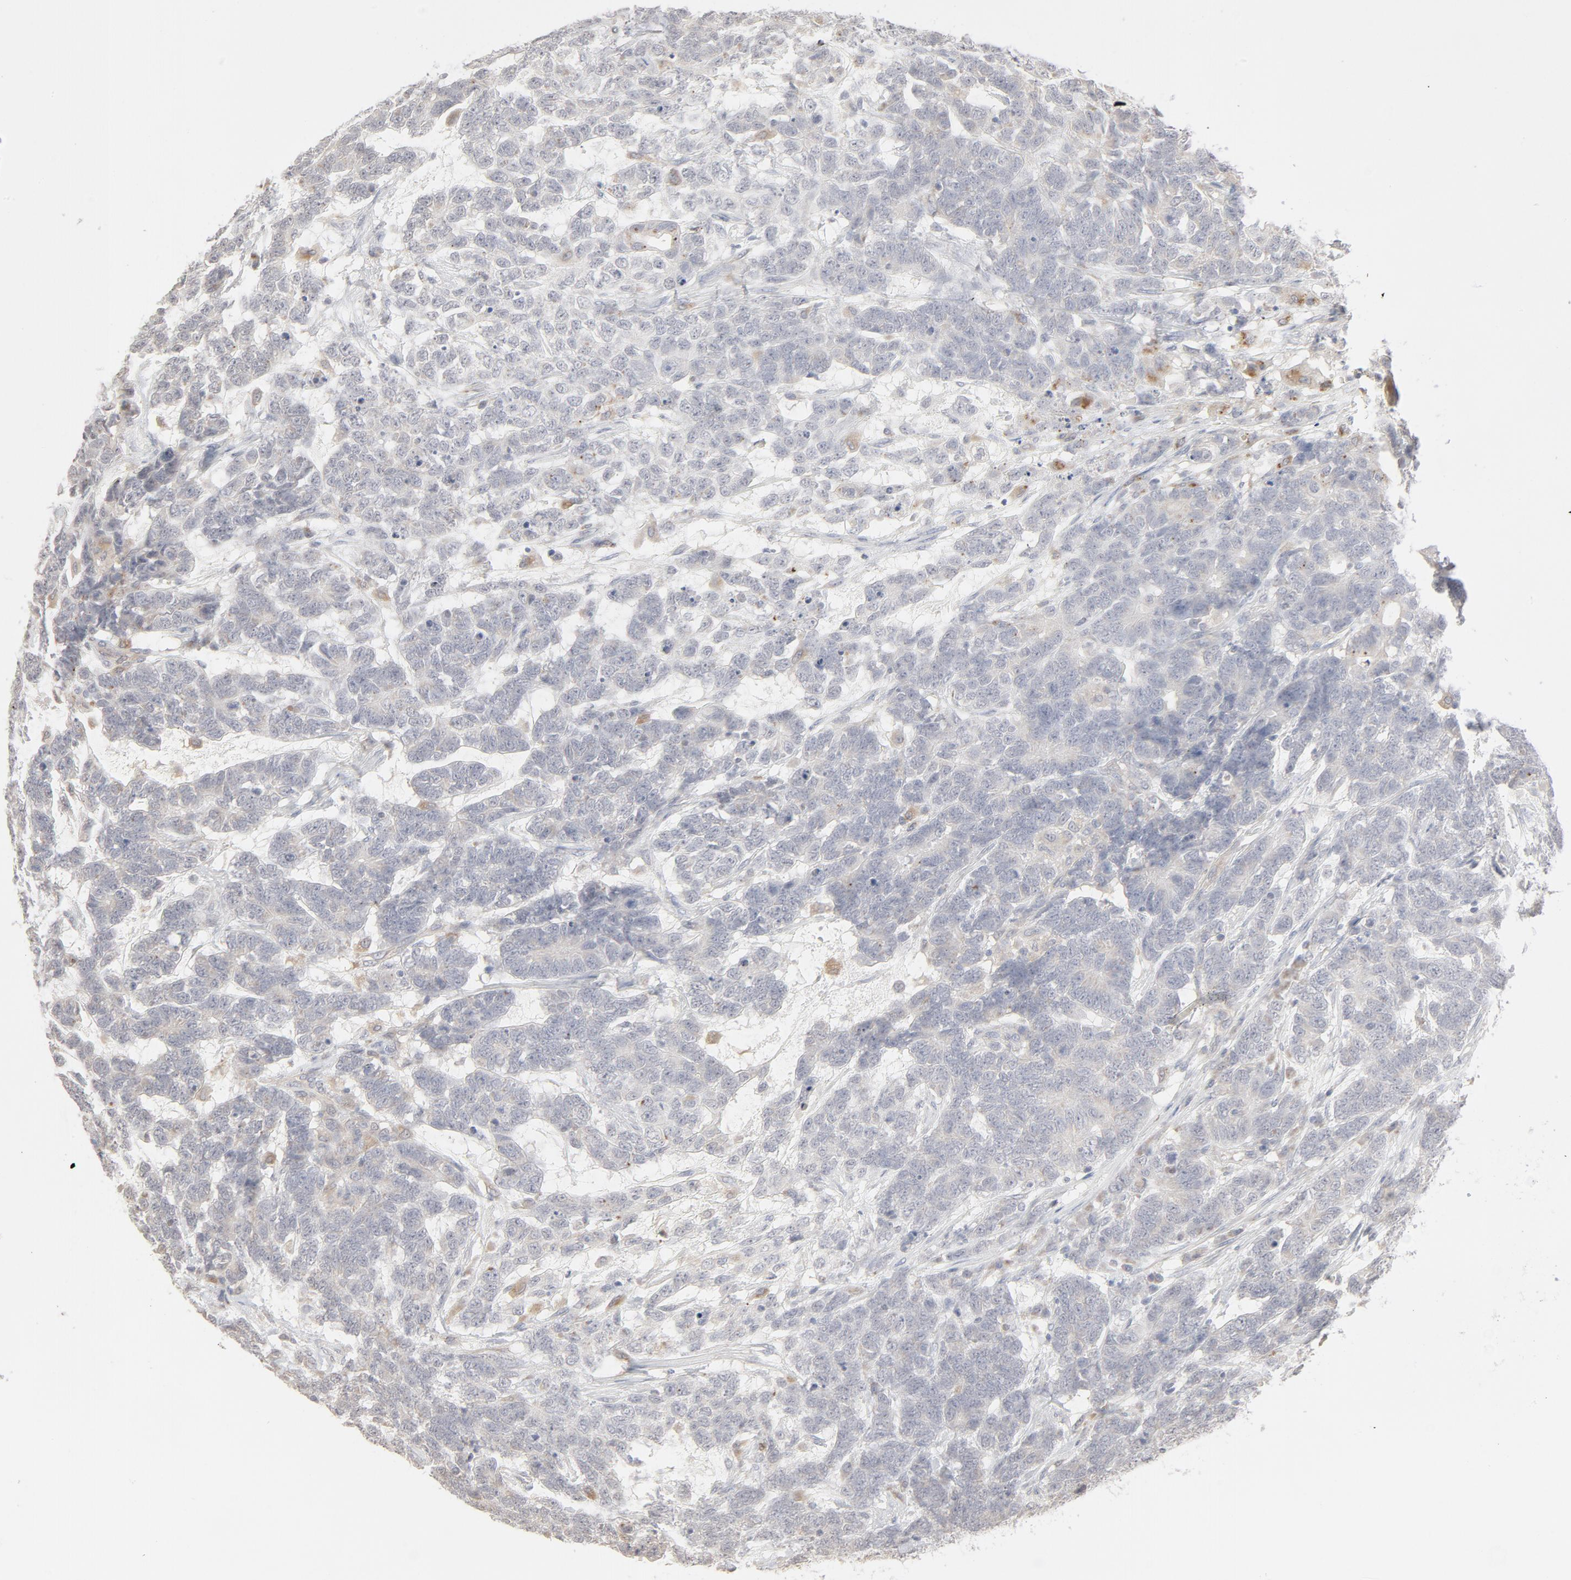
{"staining": {"intensity": "negative", "quantity": "none", "location": "none"}, "tissue": "testis cancer", "cell_type": "Tumor cells", "image_type": "cancer", "snomed": [{"axis": "morphology", "description": "Carcinoma, Embryonal, NOS"}, {"axis": "topography", "description": "Testis"}], "caption": "Tumor cells are negative for brown protein staining in testis cancer.", "gene": "POMT2", "patient": {"sex": "male", "age": 26}}